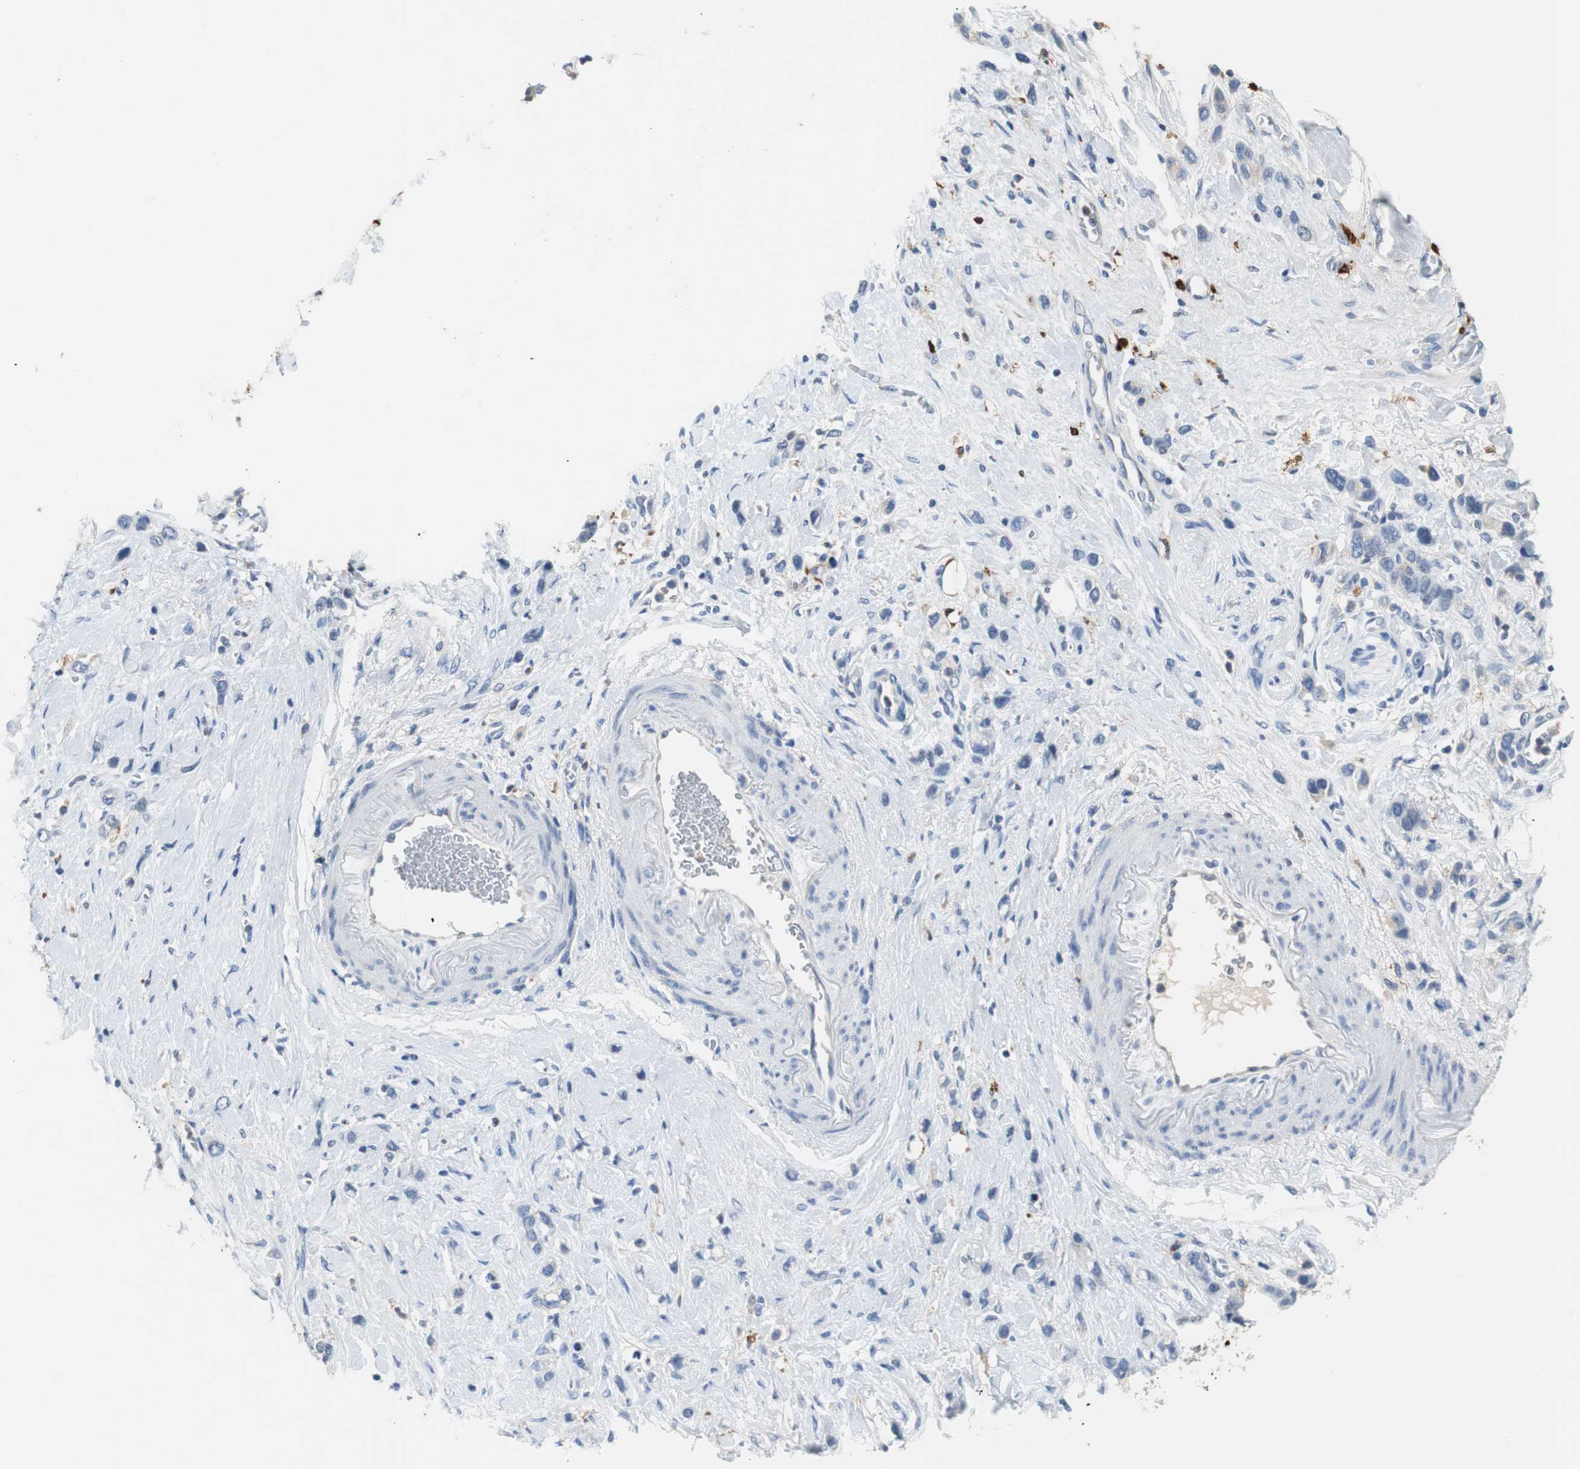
{"staining": {"intensity": "negative", "quantity": "none", "location": "none"}, "tissue": "stomach cancer", "cell_type": "Tumor cells", "image_type": "cancer", "snomed": [{"axis": "morphology", "description": "Normal tissue, NOS"}, {"axis": "morphology", "description": "Adenocarcinoma, NOS"}, {"axis": "morphology", "description": "Adenocarcinoma, High grade"}, {"axis": "topography", "description": "Stomach, upper"}, {"axis": "topography", "description": "Stomach"}], "caption": "Immunohistochemistry of human stomach high-grade adenocarcinoma exhibits no expression in tumor cells.", "gene": "PI15", "patient": {"sex": "female", "age": 65}}